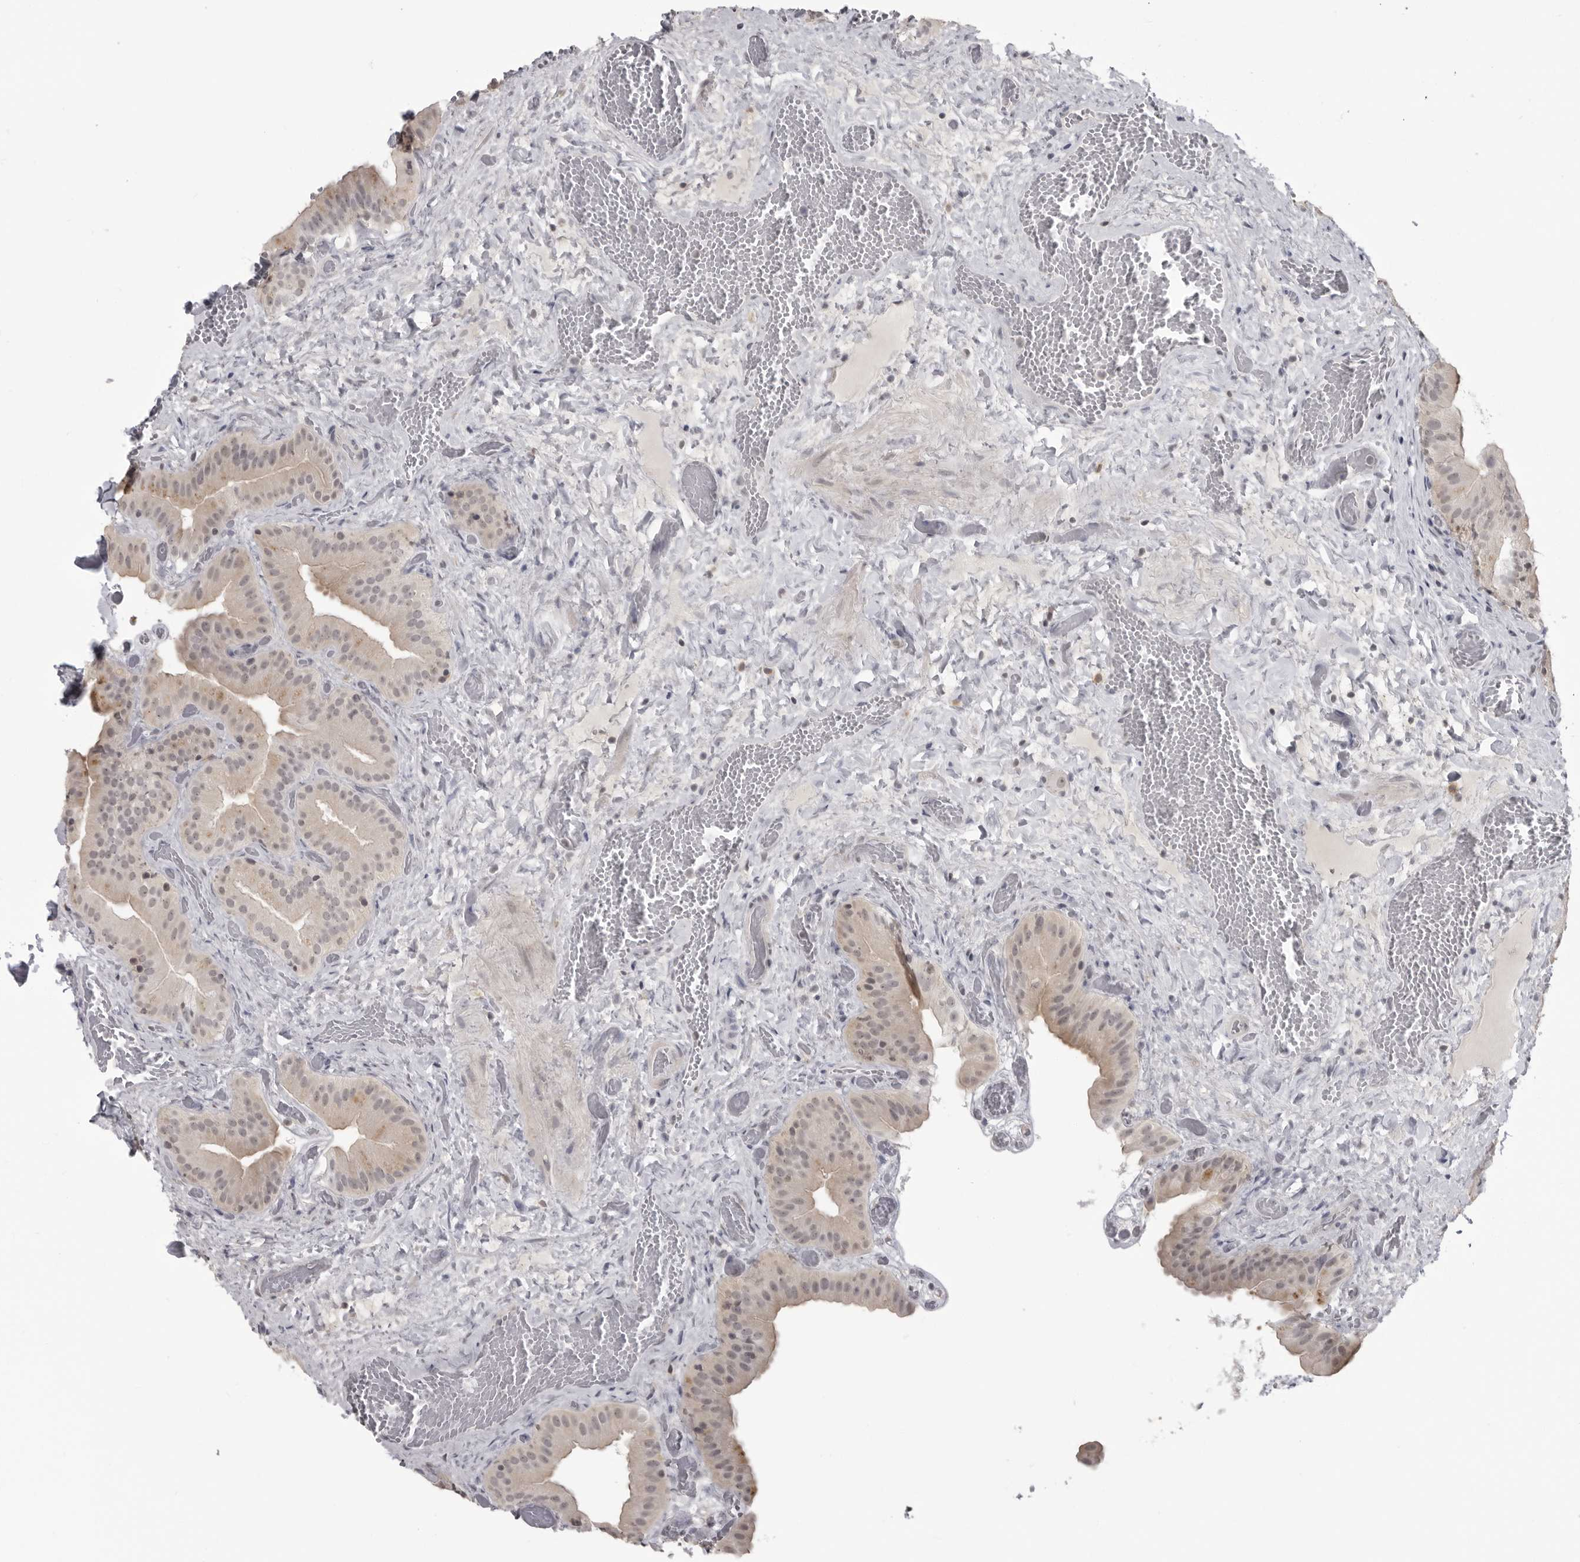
{"staining": {"intensity": "weak", "quantity": "25%-75%", "location": "cytoplasmic/membranous"}, "tissue": "gallbladder", "cell_type": "Glandular cells", "image_type": "normal", "snomed": [{"axis": "morphology", "description": "Normal tissue, NOS"}, {"axis": "topography", "description": "Gallbladder"}], "caption": "Immunohistochemistry (IHC) image of benign gallbladder: gallbladder stained using IHC displays low levels of weak protein expression localized specifically in the cytoplasmic/membranous of glandular cells, appearing as a cytoplasmic/membranous brown color.", "gene": "PDCL3", "patient": {"sex": "female", "age": 64}}